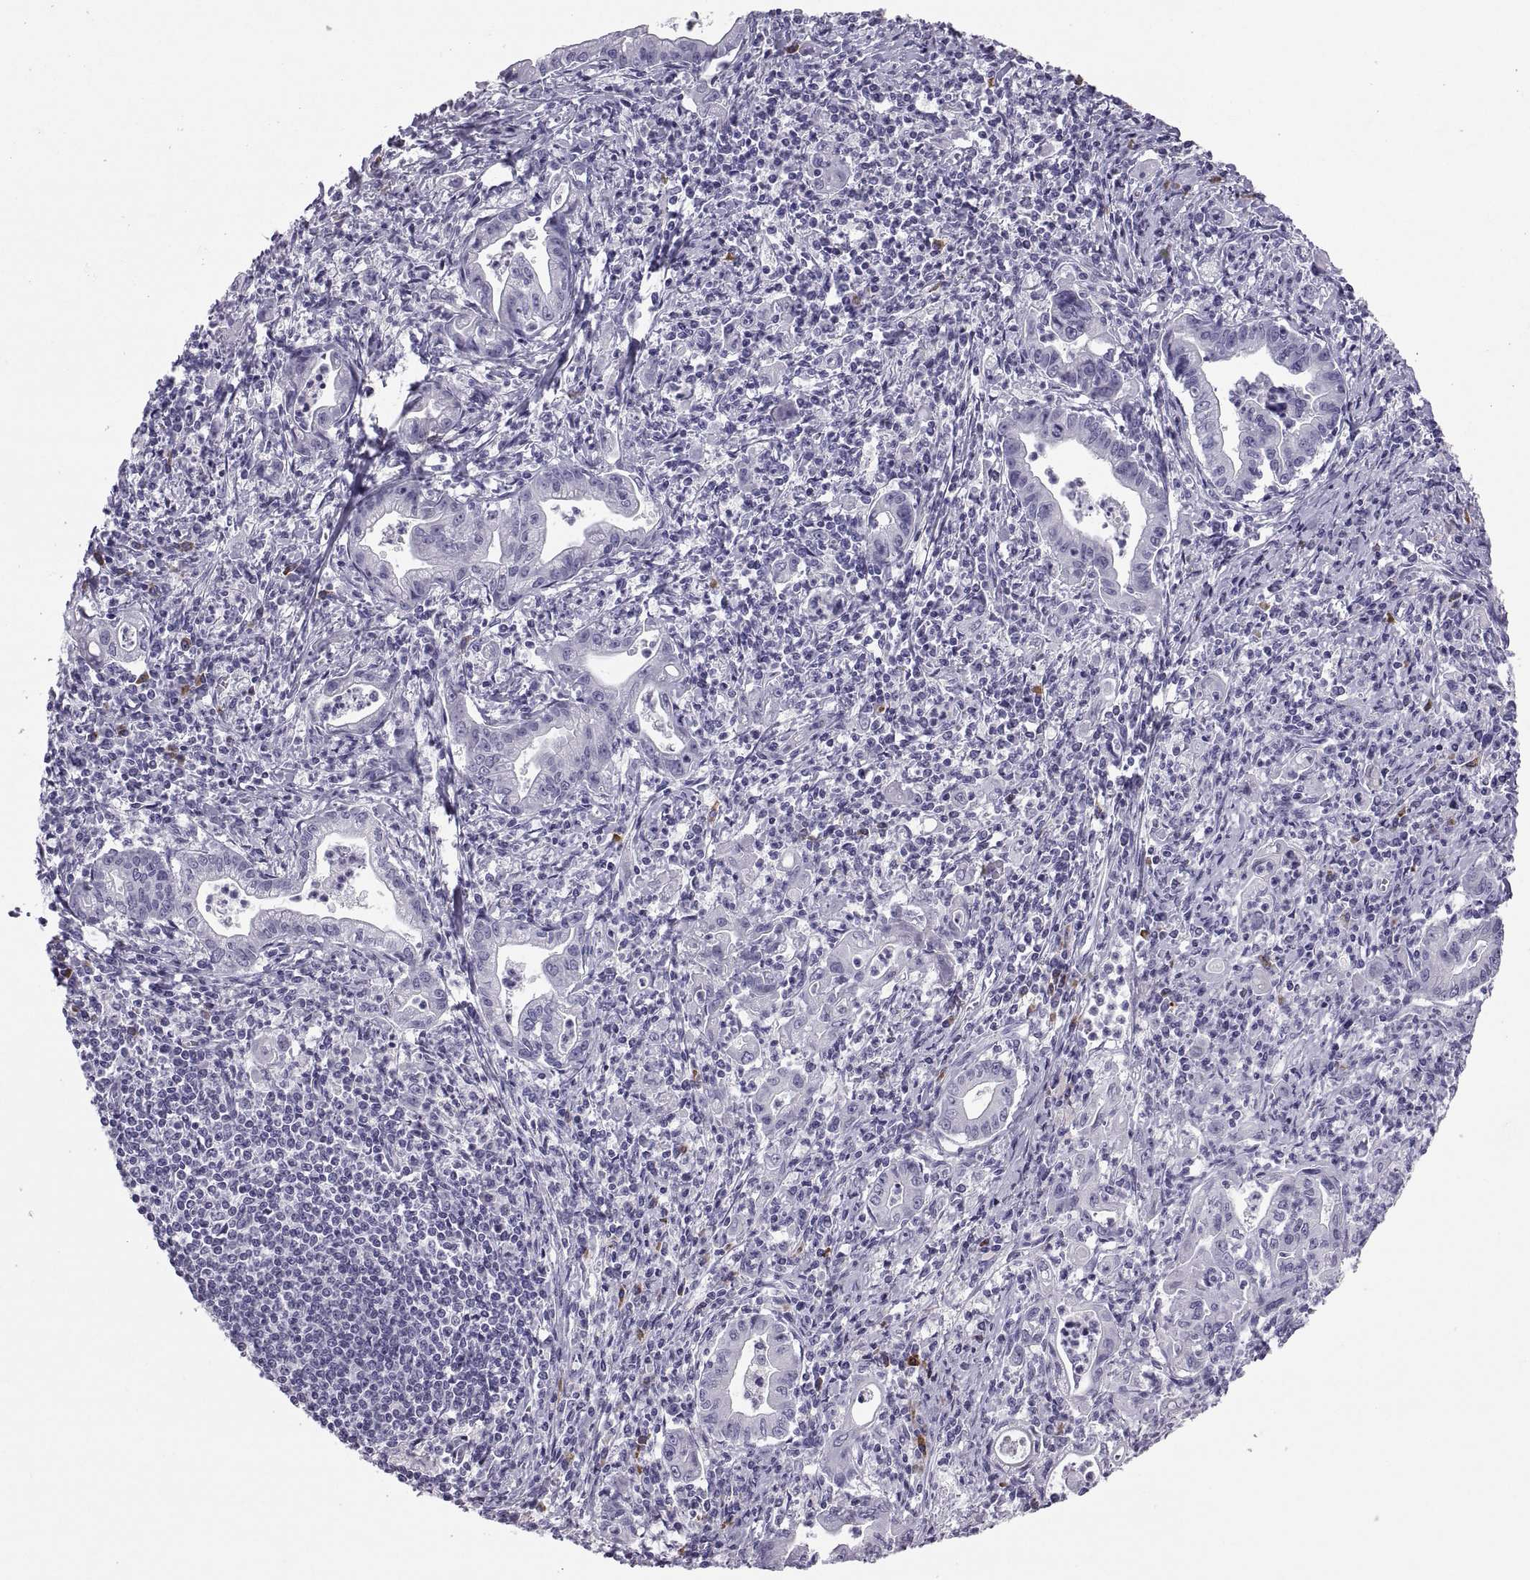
{"staining": {"intensity": "negative", "quantity": "none", "location": "none"}, "tissue": "stomach cancer", "cell_type": "Tumor cells", "image_type": "cancer", "snomed": [{"axis": "morphology", "description": "Adenocarcinoma, NOS"}, {"axis": "topography", "description": "Stomach, upper"}], "caption": "There is no significant positivity in tumor cells of stomach cancer (adenocarcinoma).", "gene": "CT47A10", "patient": {"sex": "female", "age": 79}}